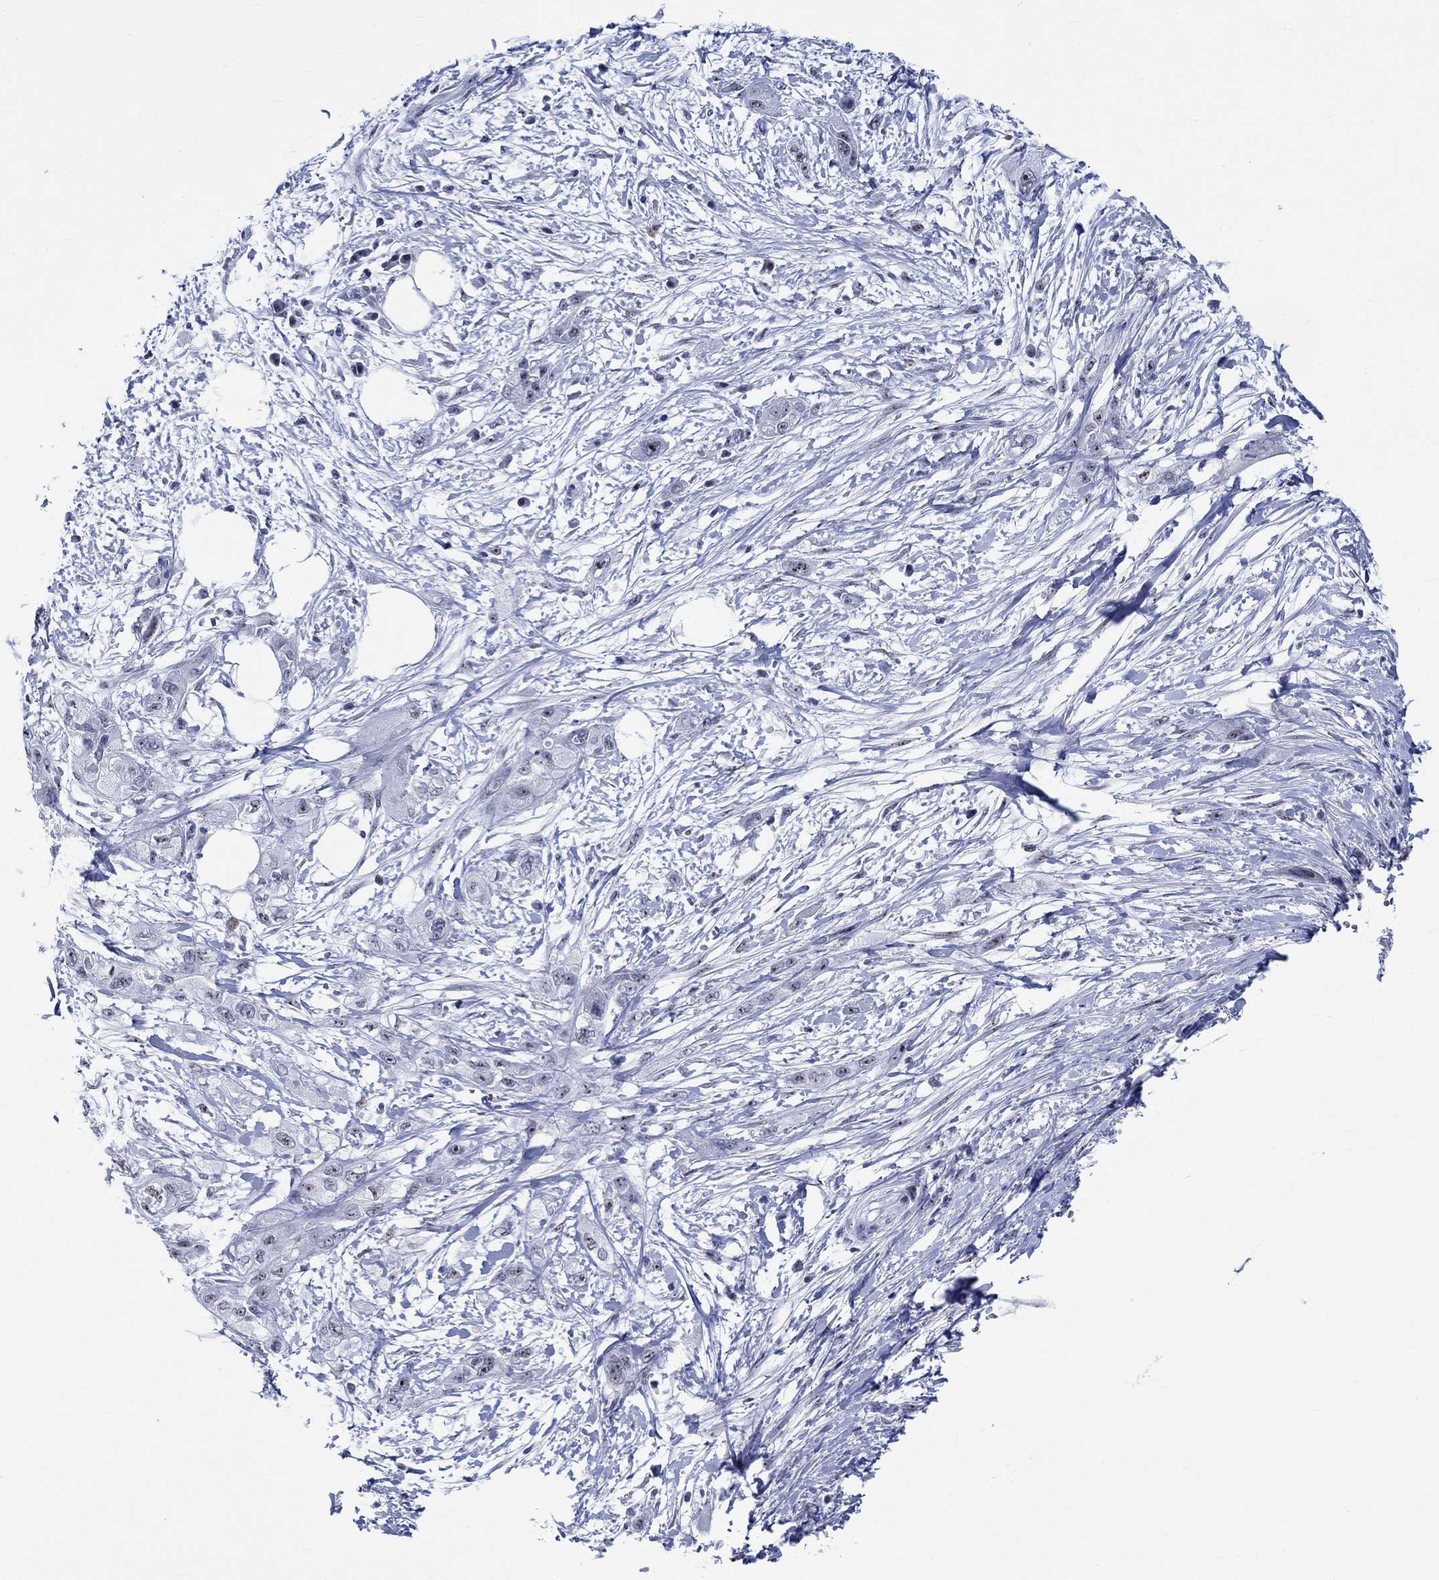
{"staining": {"intensity": "strong", "quantity": "<25%", "location": "nuclear"}, "tissue": "pancreatic cancer", "cell_type": "Tumor cells", "image_type": "cancer", "snomed": [{"axis": "morphology", "description": "Adenocarcinoma, NOS"}, {"axis": "topography", "description": "Pancreas"}], "caption": "DAB (3,3'-diaminobenzidine) immunohistochemical staining of human pancreatic adenocarcinoma displays strong nuclear protein expression in about <25% of tumor cells. (DAB IHC, brown staining for protein, blue staining for nuclei).", "gene": "ZNF446", "patient": {"sex": "male", "age": 72}}